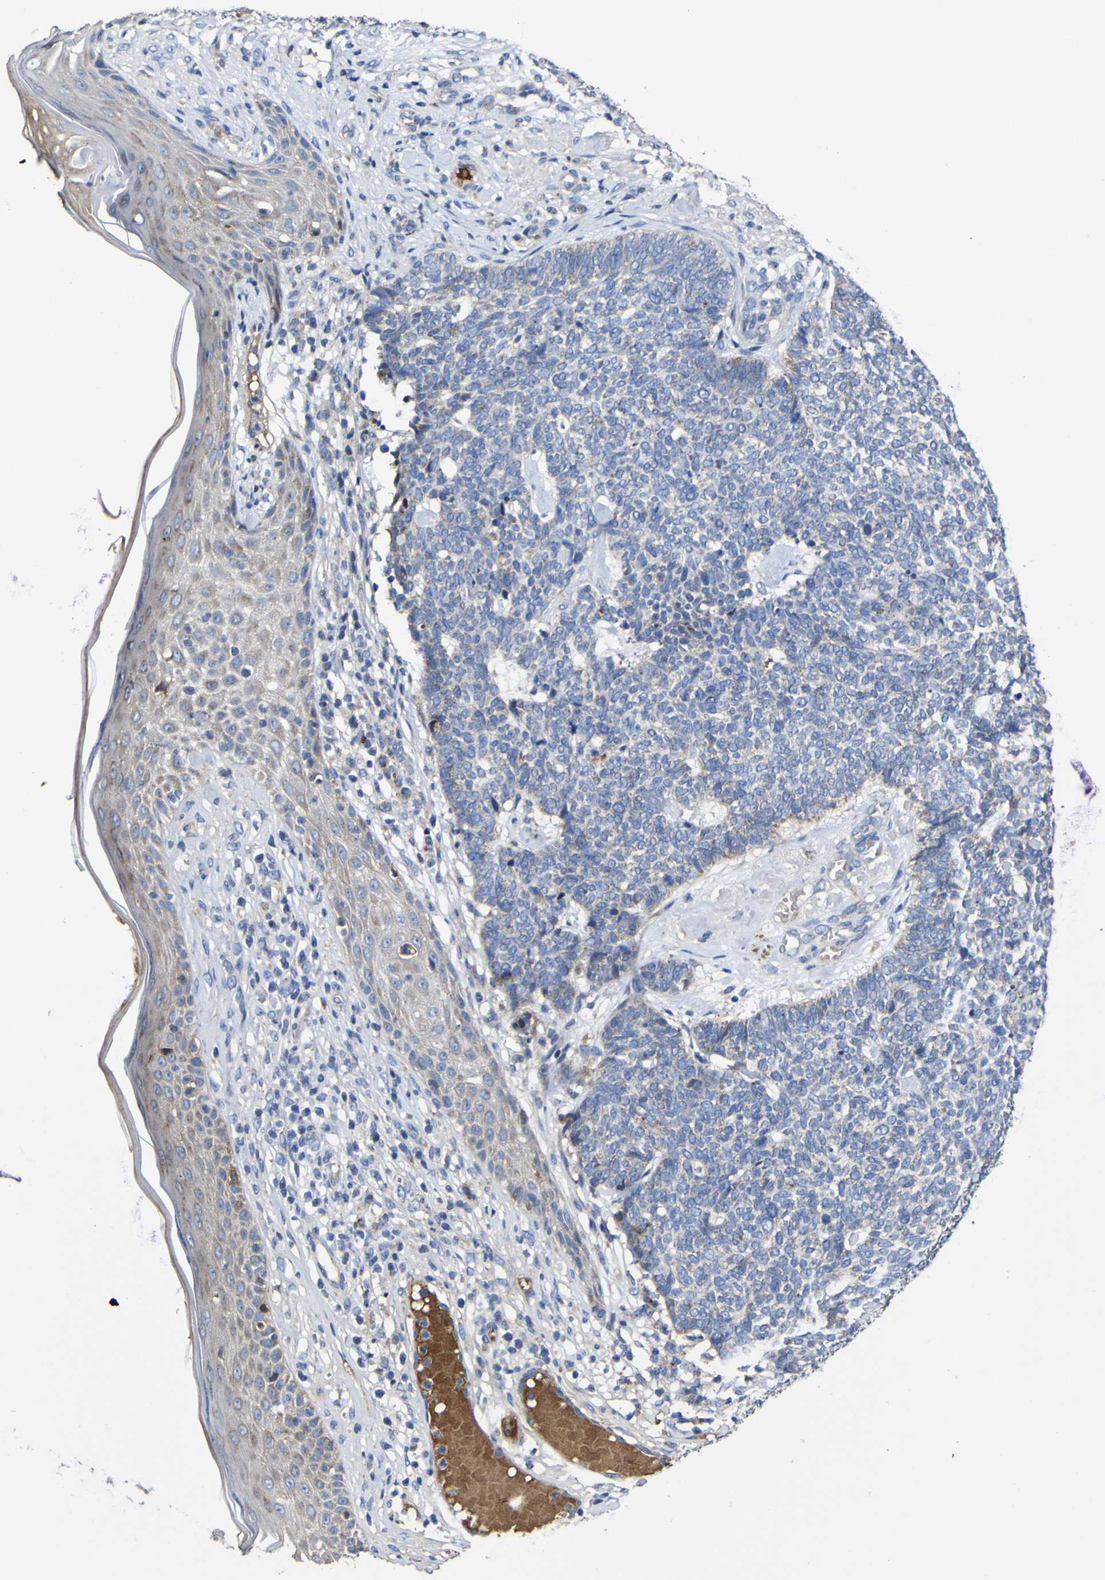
{"staining": {"intensity": "negative", "quantity": "none", "location": "none"}, "tissue": "skin cancer", "cell_type": "Tumor cells", "image_type": "cancer", "snomed": [{"axis": "morphology", "description": "Basal cell carcinoma"}, {"axis": "topography", "description": "Skin"}], "caption": "Protein analysis of skin cancer (basal cell carcinoma) demonstrates no significant positivity in tumor cells.", "gene": "CCDC90B", "patient": {"sex": "female", "age": 84}}